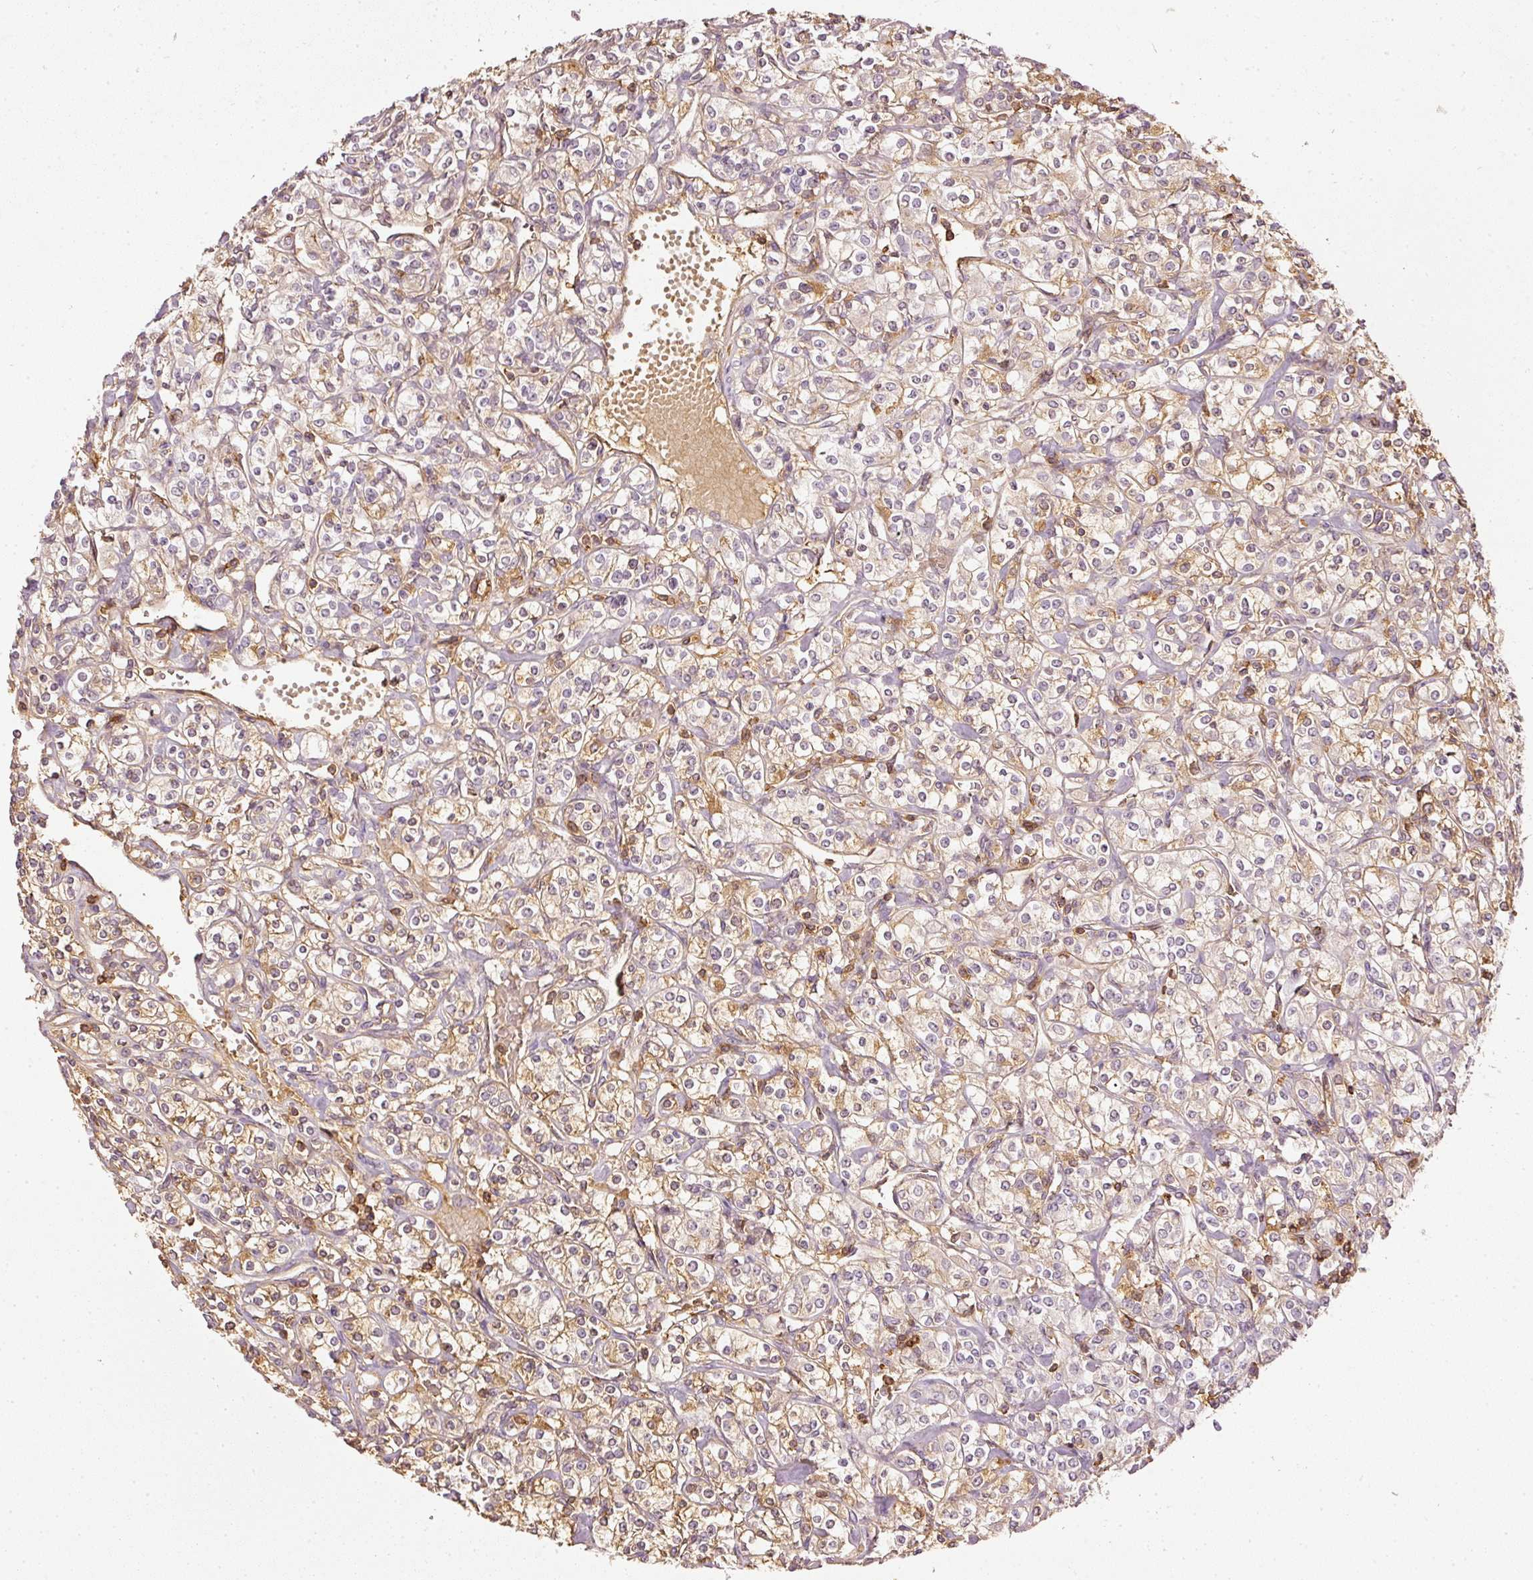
{"staining": {"intensity": "moderate", "quantity": ">75%", "location": "cytoplasmic/membranous"}, "tissue": "renal cancer", "cell_type": "Tumor cells", "image_type": "cancer", "snomed": [{"axis": "morphology", "description": "Adenocarcinoma, NOS"}, {"axis": "topography", "description": "Kidney"}], "caption": "Adenocarcinoma (renal) was stained to show a protein in brown. There is medium levels of moderate cytoplasmic/membranous expression in about >75% of tumor cells.", "gene": "EVL", "patient": {"sex": "male", "age": 77}}